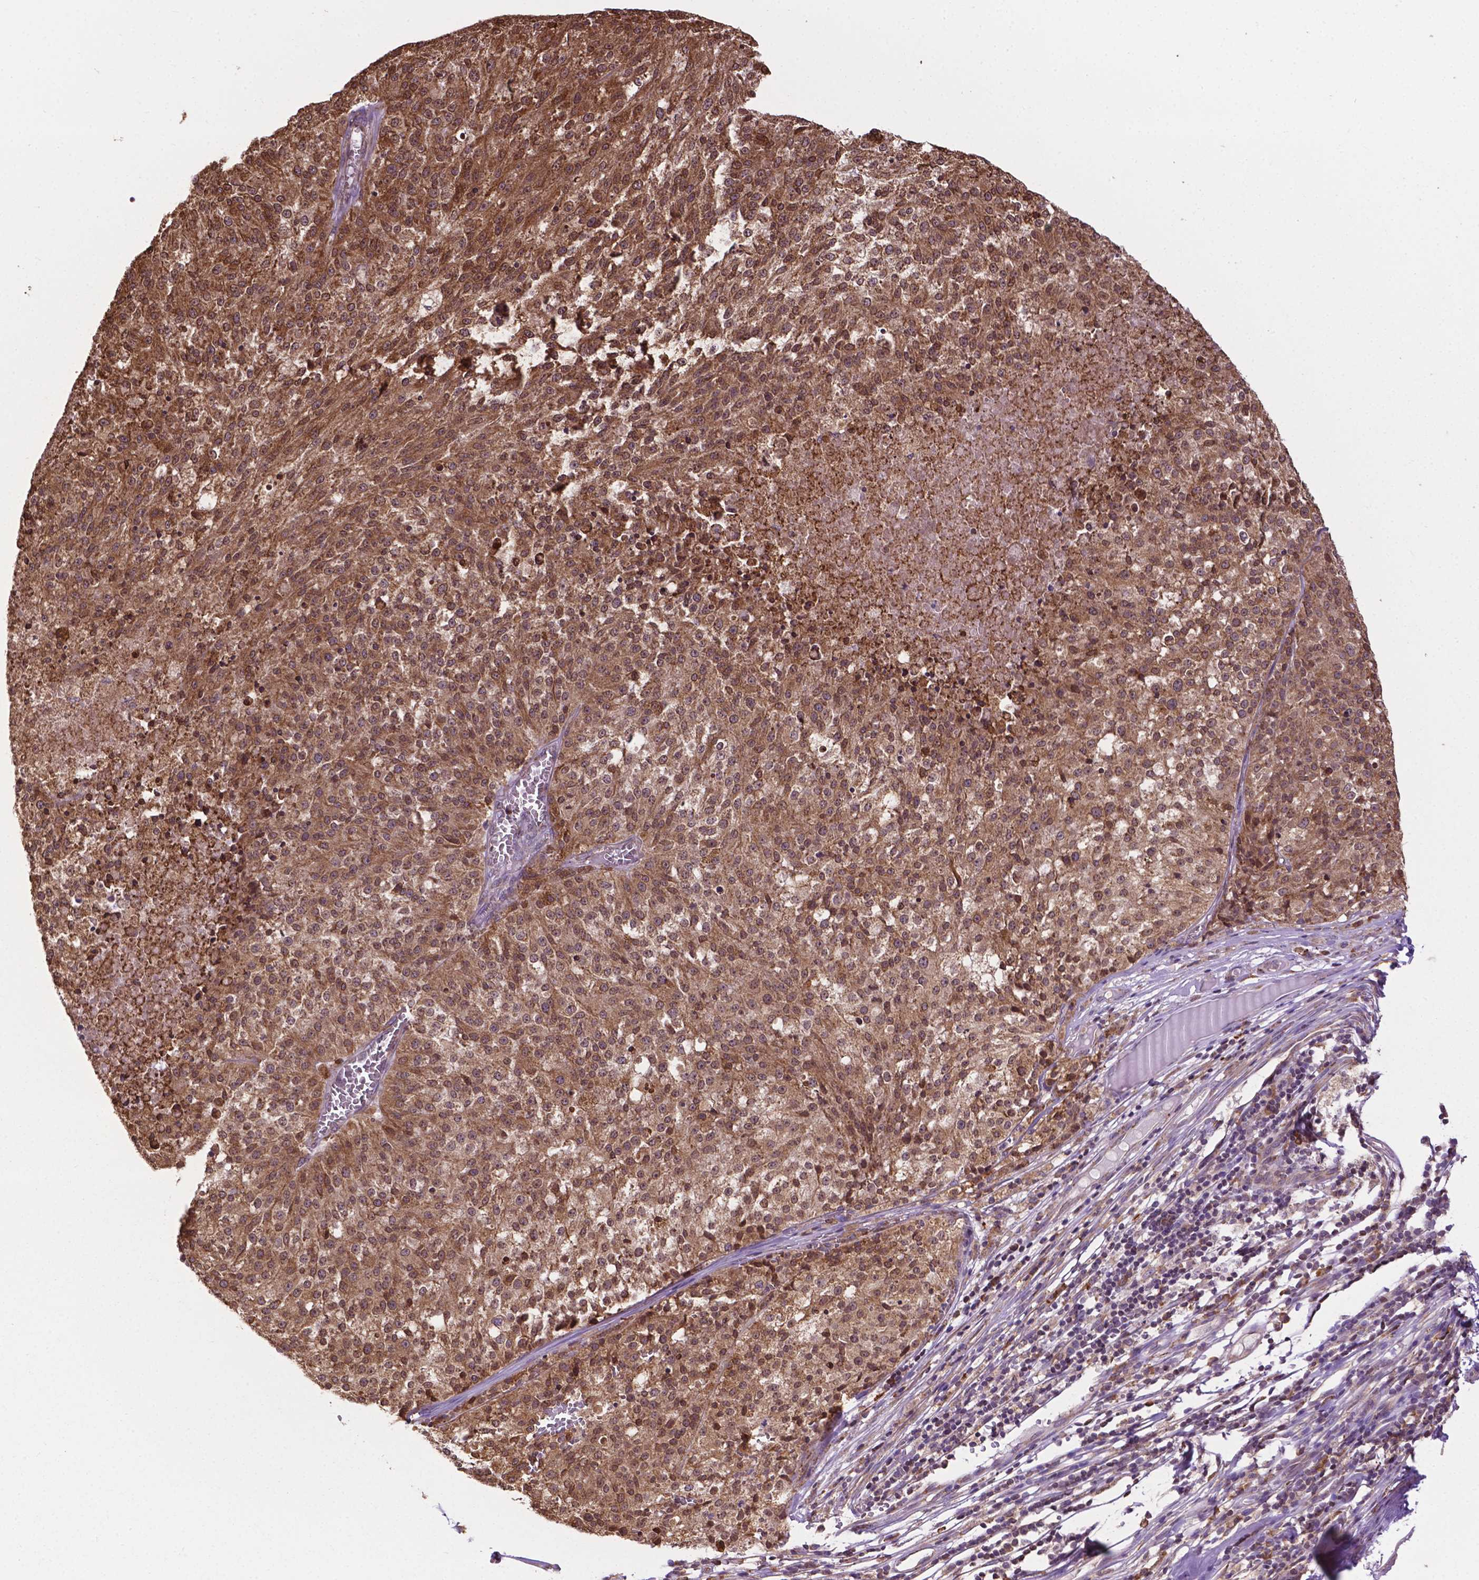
{"staining": {"intensity": "moderate", "quantity": ">75%", "location": "cytoplasmic/membranous,nuclear"}, "tissue": "melanoma", "cell_type": "Tumor cells", "image_type": "cancer", "snomed": [{"axis": "morphology", "description": "Malignant melanoma, Metastatic site"}, {"axis": "topography", "description": "Lymph node"}], "caption": "Brown immunohistochemical staining in malignant melanoma (metastatic site) shows moderate cytoplasmic/membranous and nuclear staining in about >75% of tumor cells.", "gene": "GANAB", "patient": {"sex": "female", "age": 64}}